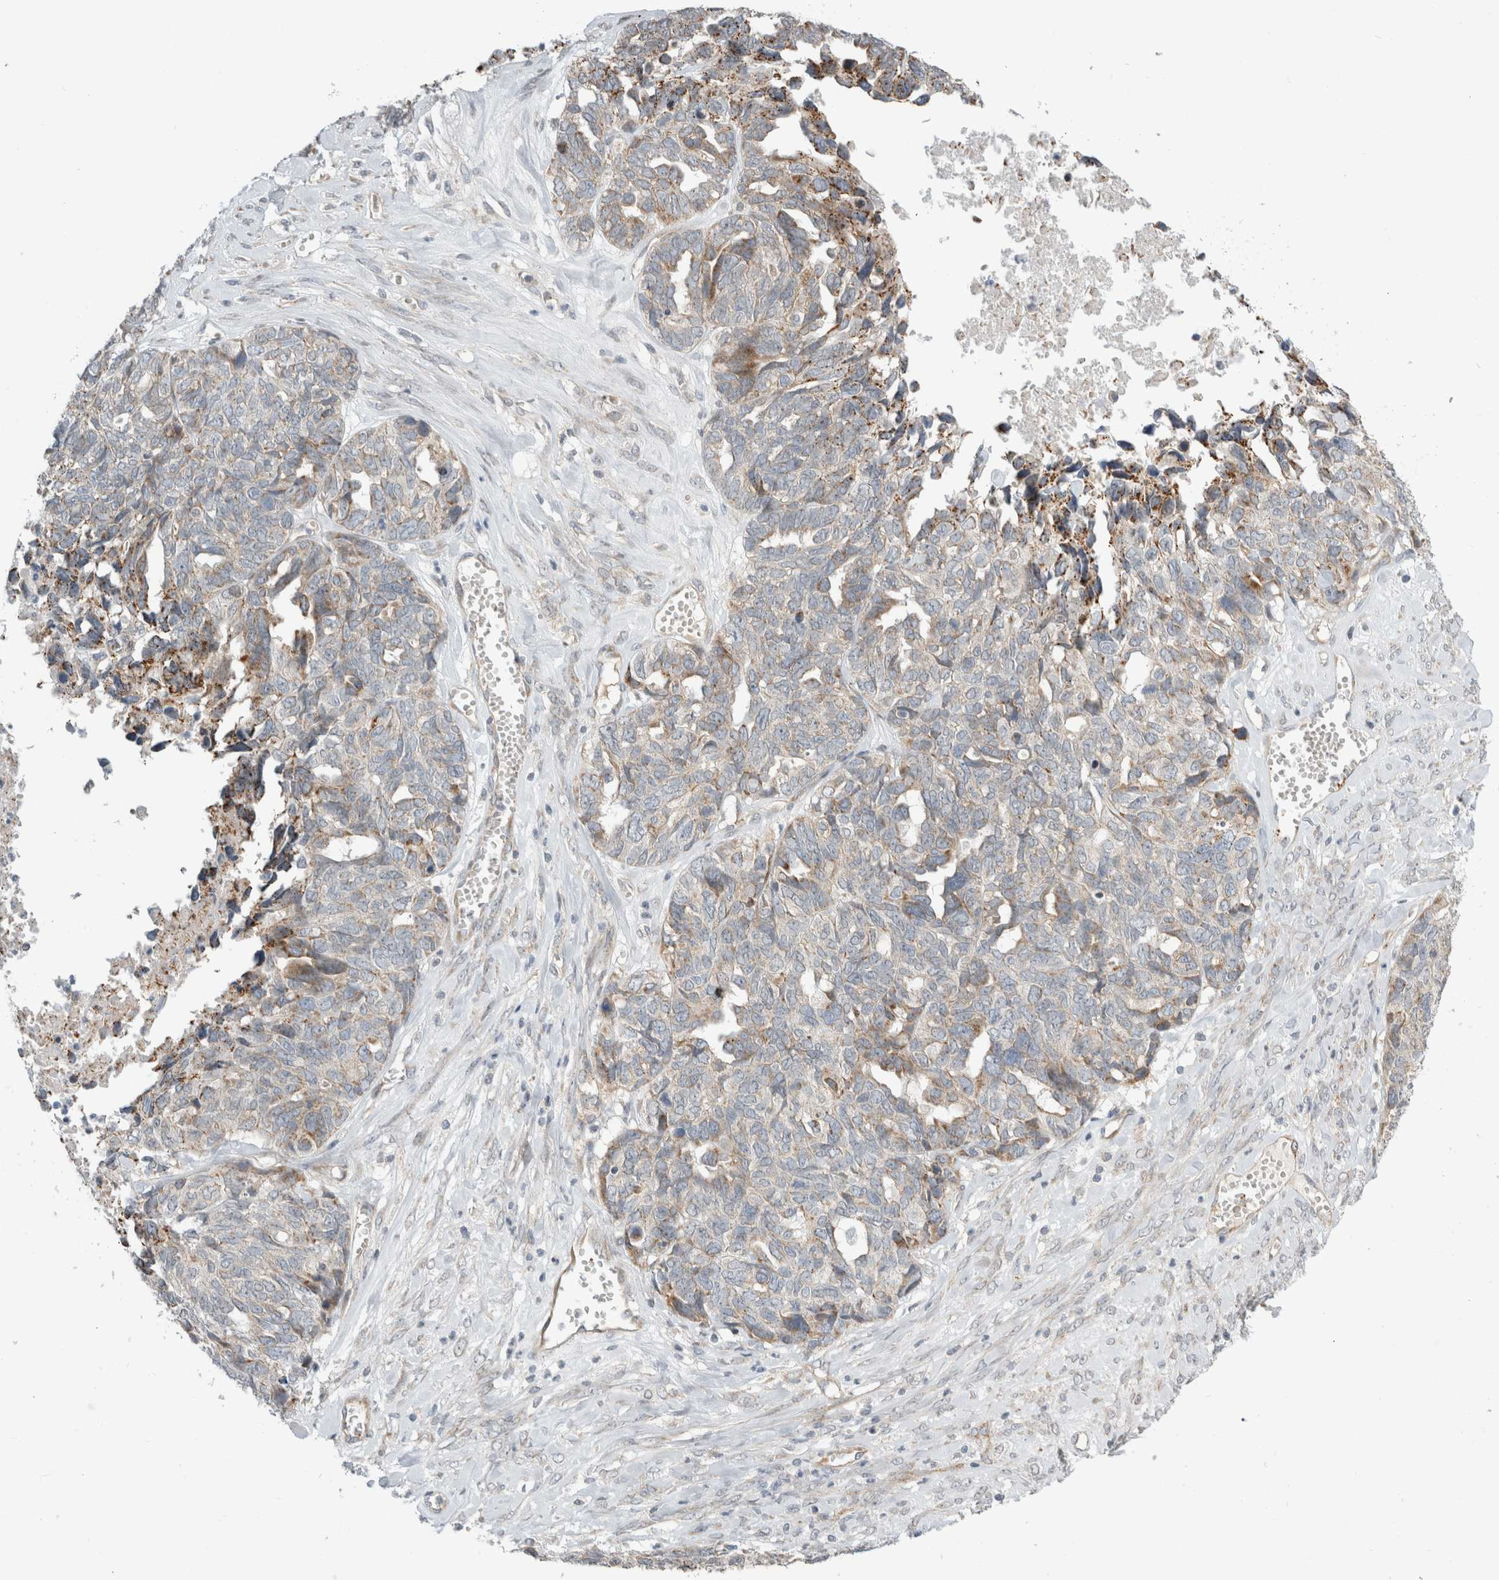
{"staining": {"intensity": "weak", "quantity": "<25%", "location": "cytoplasmic/membranous"}, "tissue": "ovarian cancer", "cell_type": "Tumor cells", "image_type": "cancer", "snomed": [{"axis": "morphology", "description": "Cystadenocarcinoma, serous, NOS"}, {"axis": "topography", "description": "Ovary"}], "caption": "This is a histopathology image of immunohistochemistry staining of ovarian serous cystadenocarcinoma, which shows no positivity in tumor cells.", "gene": "KPNA5", "patient": {"sex": "female", "age": 79}}